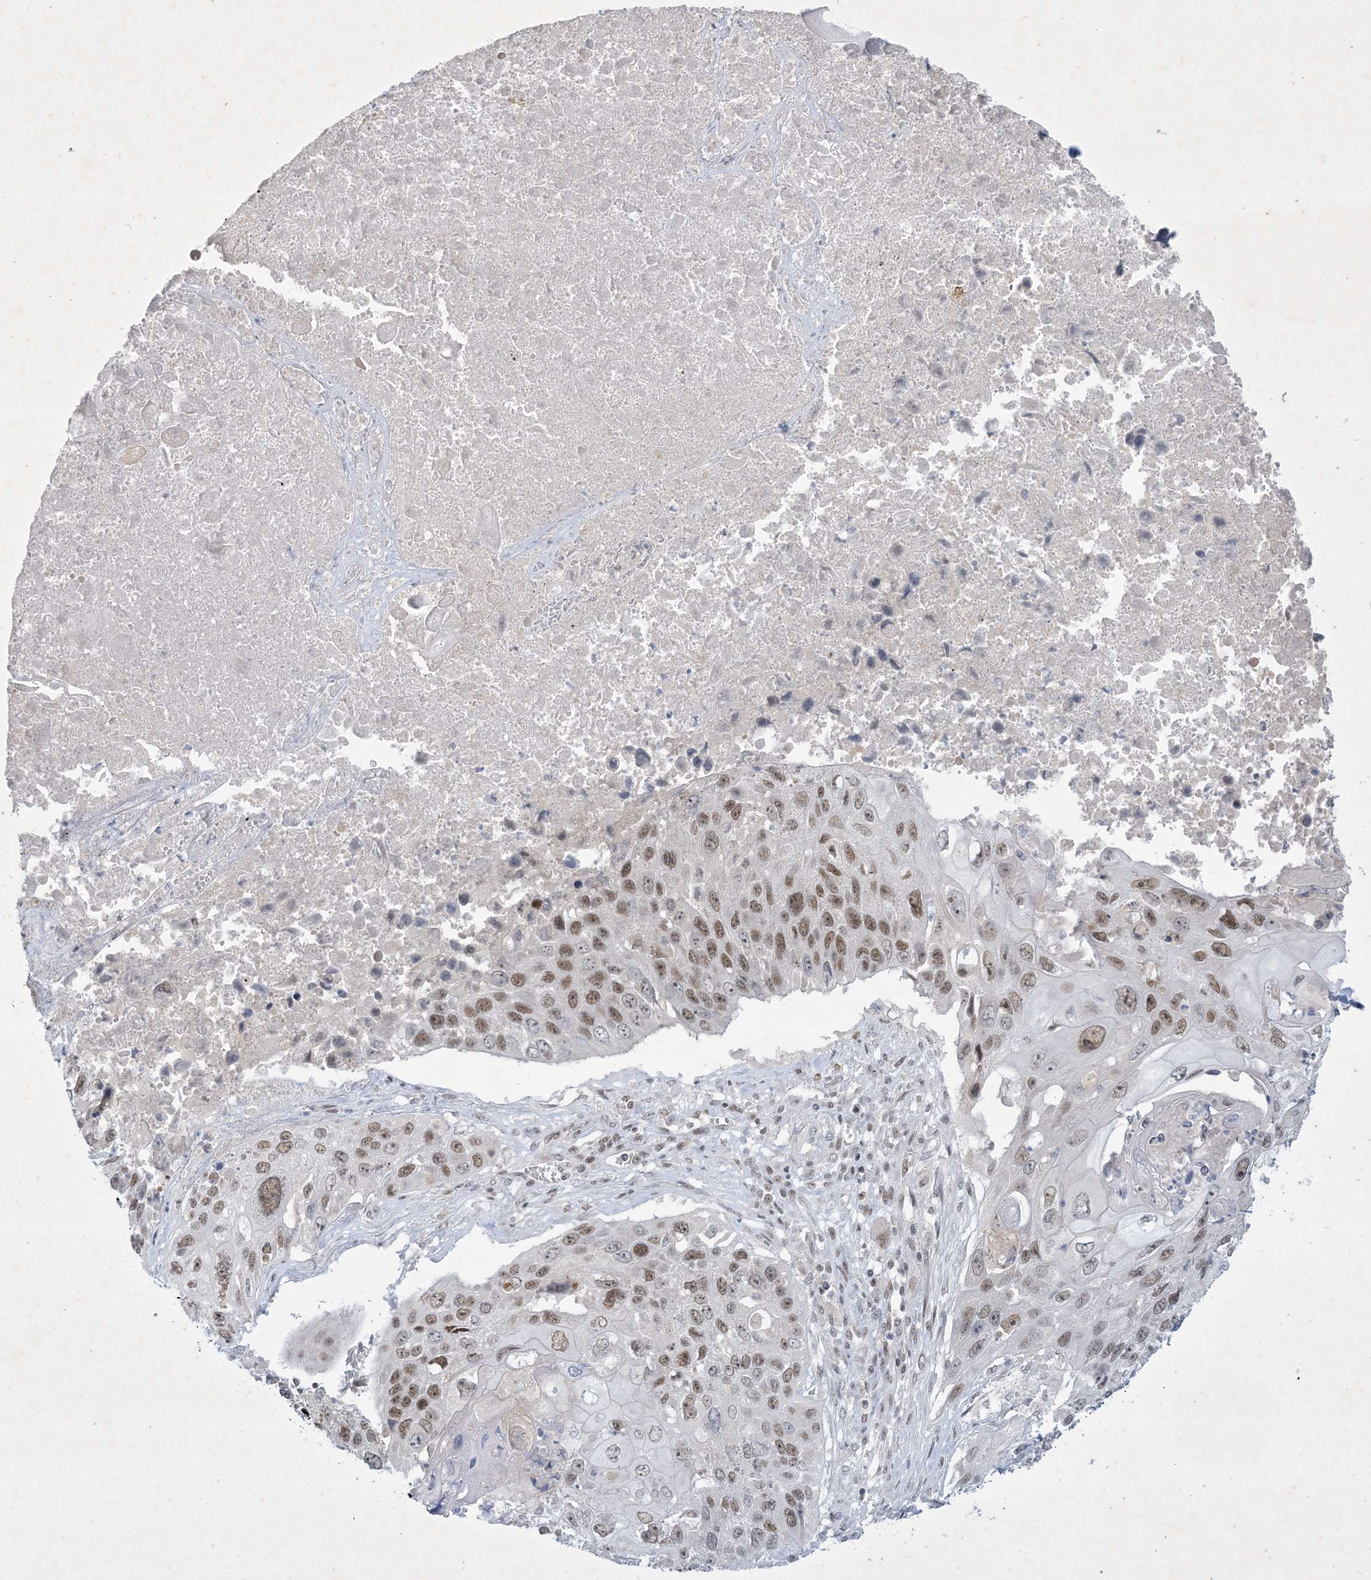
{"staining": {"intensity": "moderate", "quantity": ">75%", "location": "nuclear"}, "tissue": "lung cancer", "cell_type": "Tumor cells", "image_type": "cancer", "snomed": [{"axis": "morphology", "description": "Squamous cell carcinoma, NOS"}, {"axis": "topography", "description": "Lung"}], "caption": "Protein expression by immunohistochemistry exhibits moderate nuclear positivity in about >75% of tumor cells in squamous cell carcinoma (lung).", "gene": "ZNF674", "patient": {"sex": "male", "age": 61}}